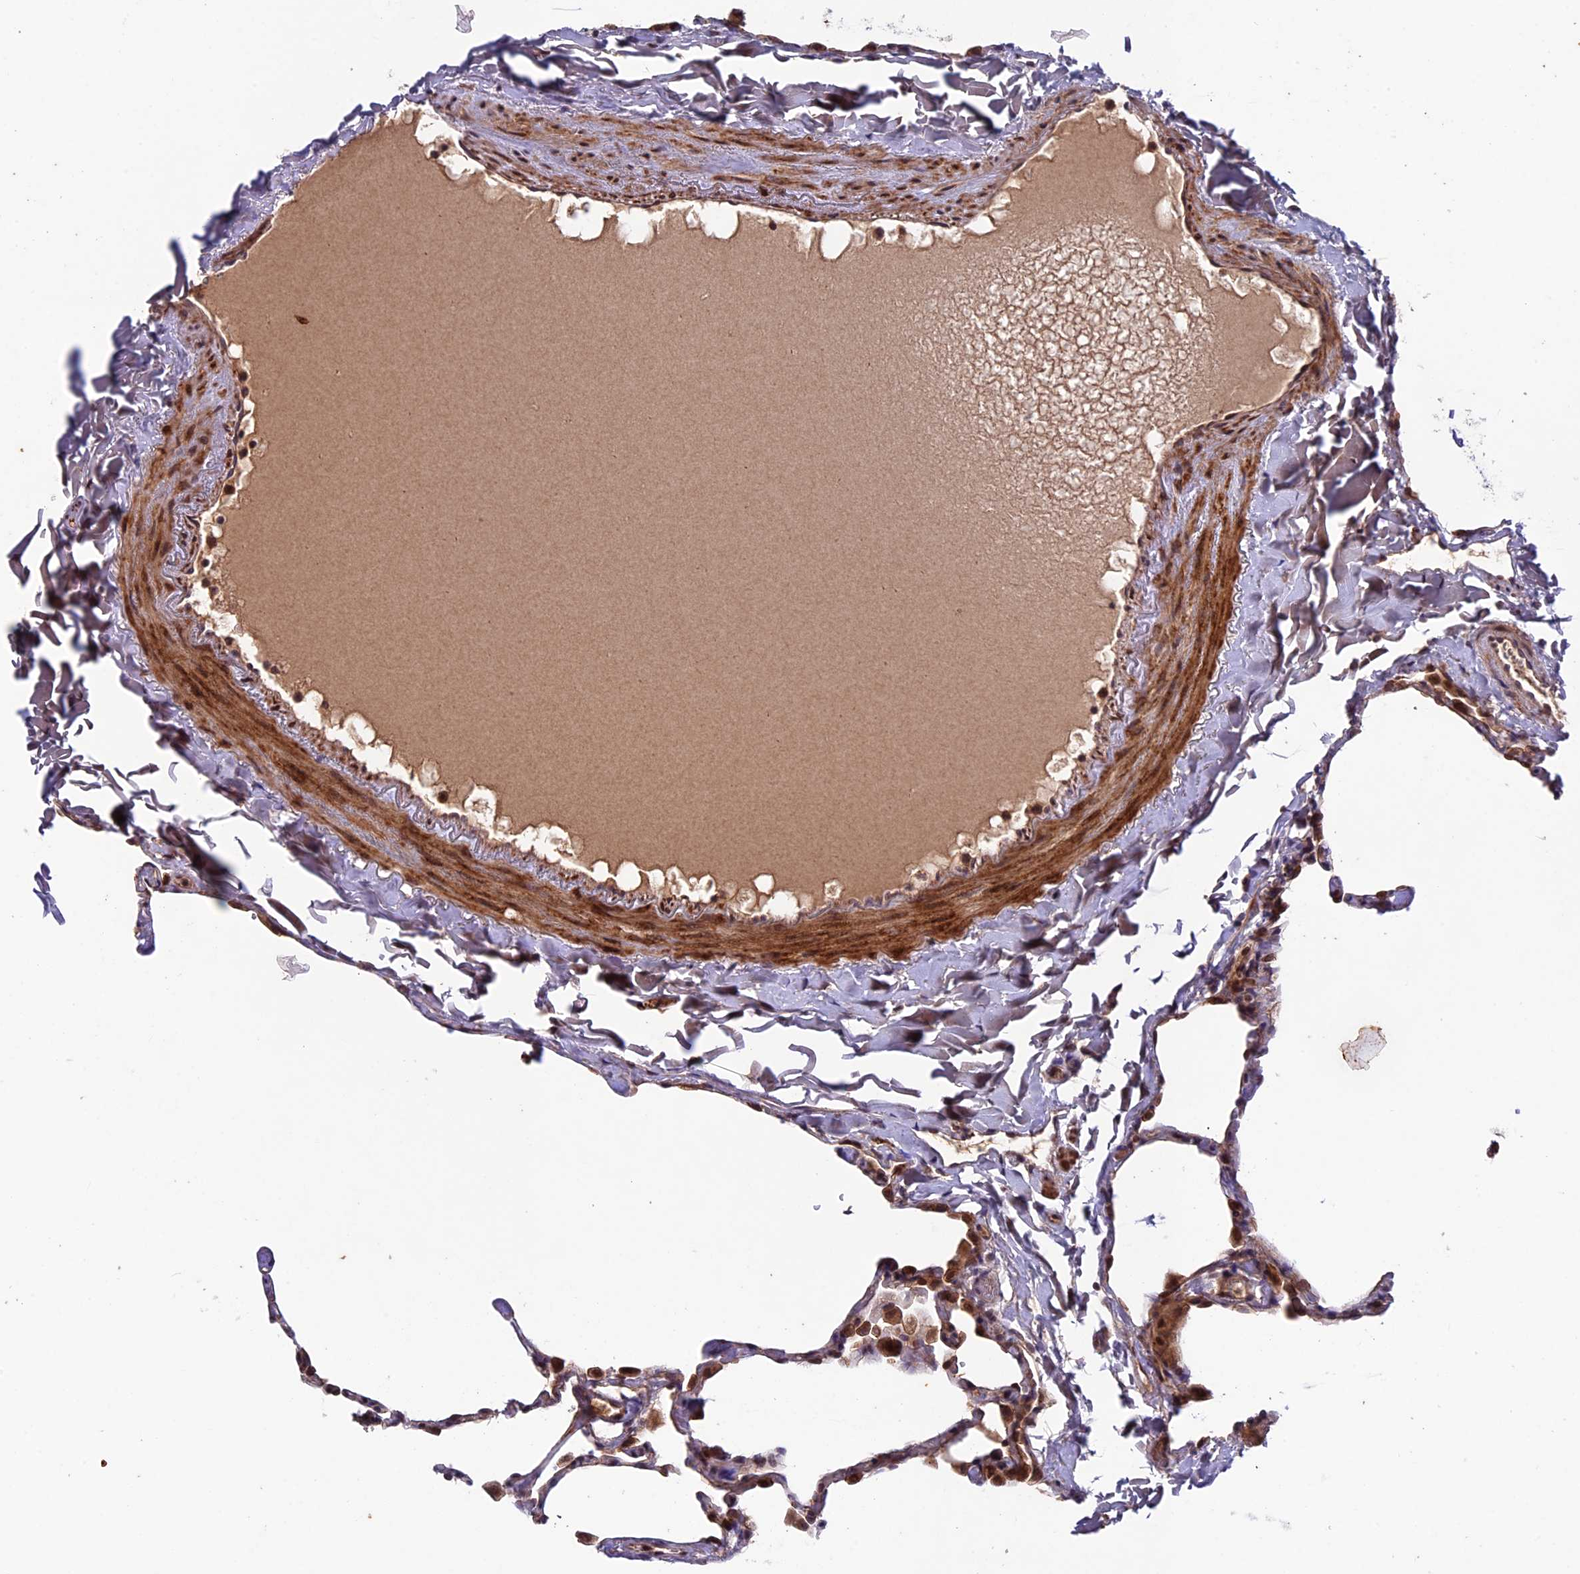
{"staining": {"intensity": "moderate", "quantity": ">75%", "location": "cytoplasmic/membranous,nuclear"}, "tissue": "lung", "cell_type": "Alveolar cells", "image_type": "normal", "snomed": [{"axis": "morphology", "description": "Normal tissue, NOS"}, {"axis": "topography", "description": "Lung"}], "caption": "Human lung stained for a protein (brown) shows moderate cytoplasmic/membranous,nuclear positive positivity in about >75% of alveolar cells.", "gene": "SIPA1L3", "patient": {"sex": "male", "age": 65}}